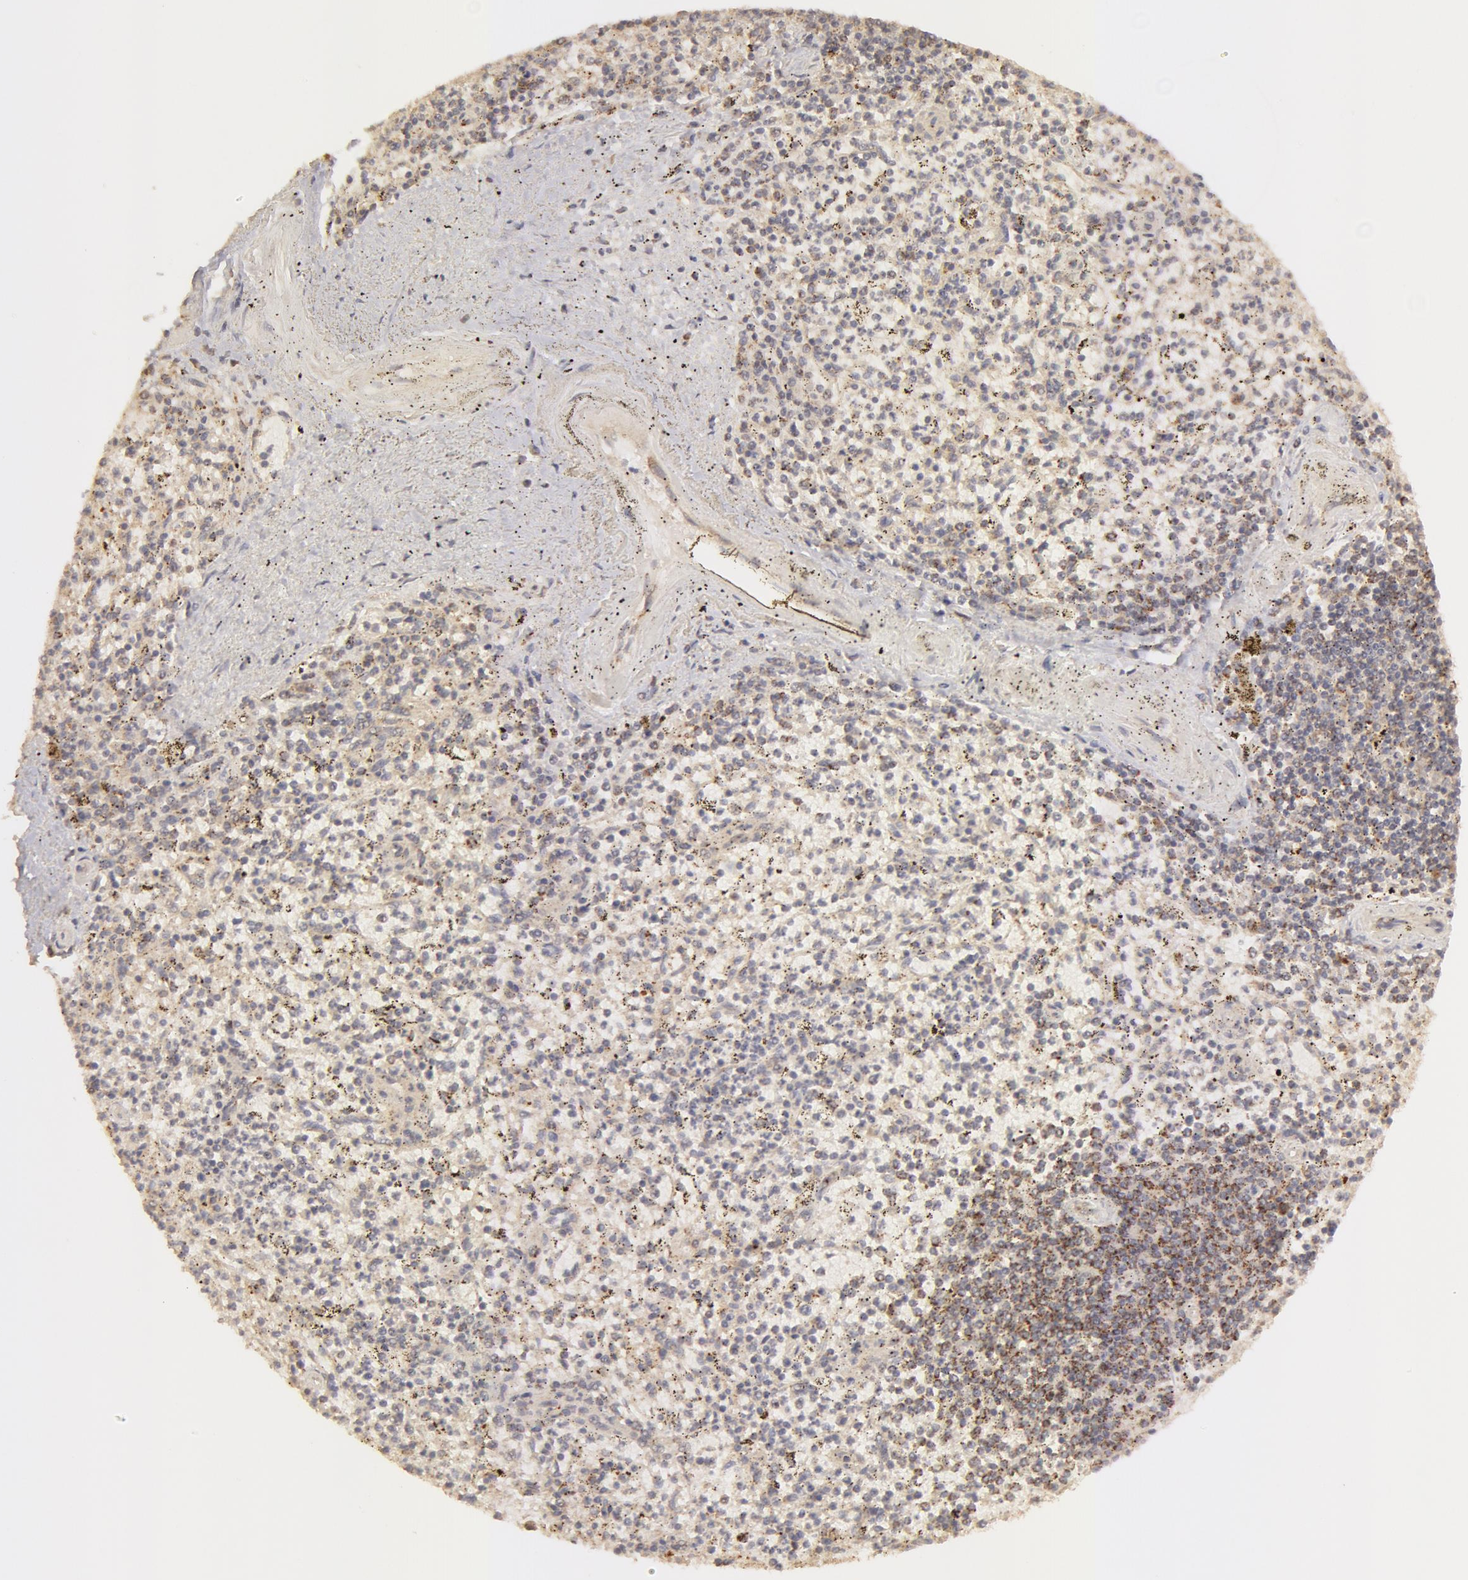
{"staining": {"intensity": "negative", "quantity": "none", "location": "none"}, "tissue": "spleen", "cell_type": "Cells in red pulp", "image_type": "normal", "snomed": [{"axis": "morphology", "description": "Normal tissue, NOS"}, {"axis": "topography", "description": "Spleen"}], "caption": "Photomicrograph shows no significant protein staining in cells in red pulp of normal spleen. The staining is performed using DAB (3,3'-diaminobenzidine) brown chromogen with nuclei counter-stained in using hematoxylin.", "gene": "ADPRH", "patient": {"sex": "male", "age": 72}}